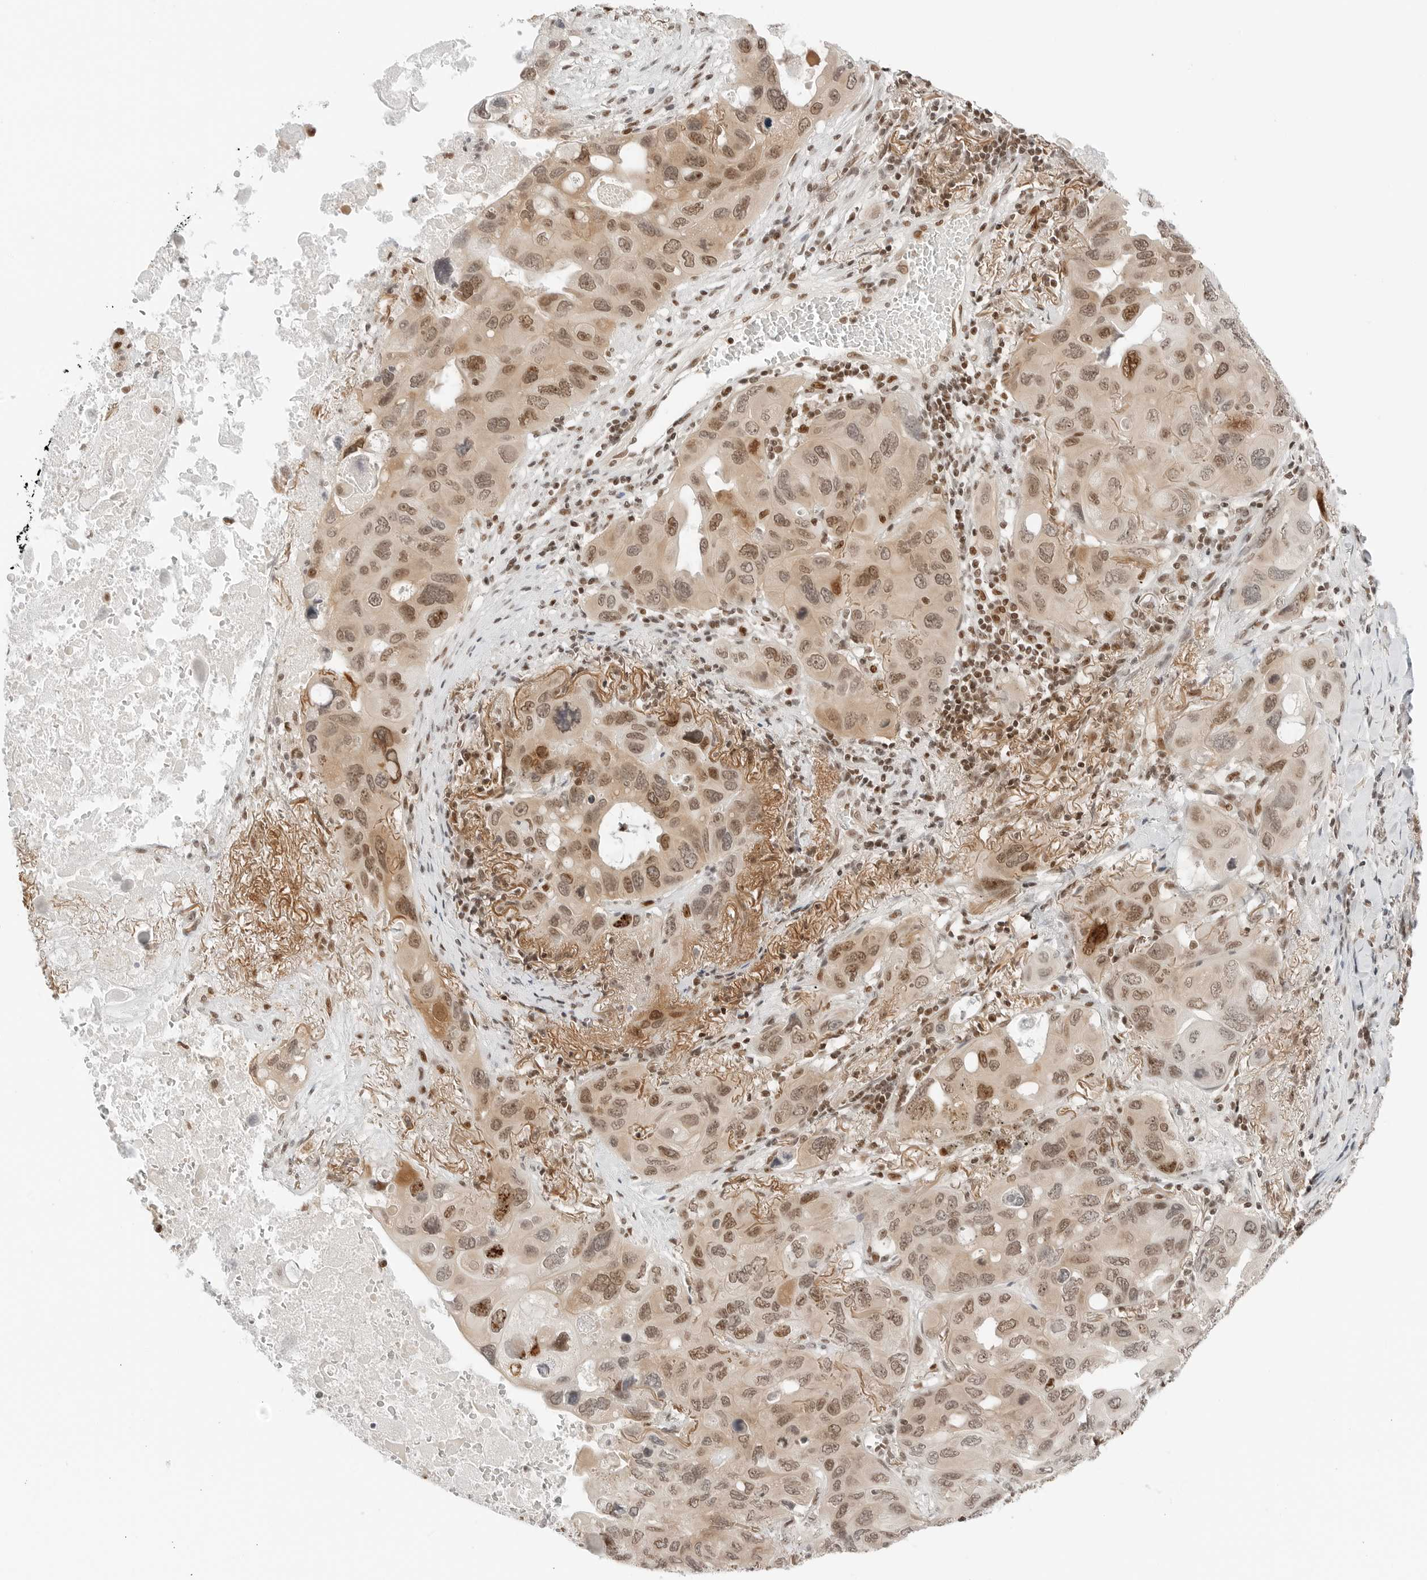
{"staining": {"intensity": "moderate", "quantity": ">75%", "location": "nuclear"}, "tissue": "lung cancer", "cell_type": "Tumor cells", "image_type": "cancer", "snomed": [{"axis": "morphology", "description": "Squamous cell carcinoma, NOS"}, {"axis": "topography", "description": "Lung"}], "caption": "A high-resolution photomicrograph shows immunohistochemistry (IHC) staining of lung squamous cell carcinoma, which displays moderate nuclear staining in about >75% of tumor cells. Nuclei are stained in blue.", "gene": "CRTC2", "patient": {"sex": "female", "age": 73}}